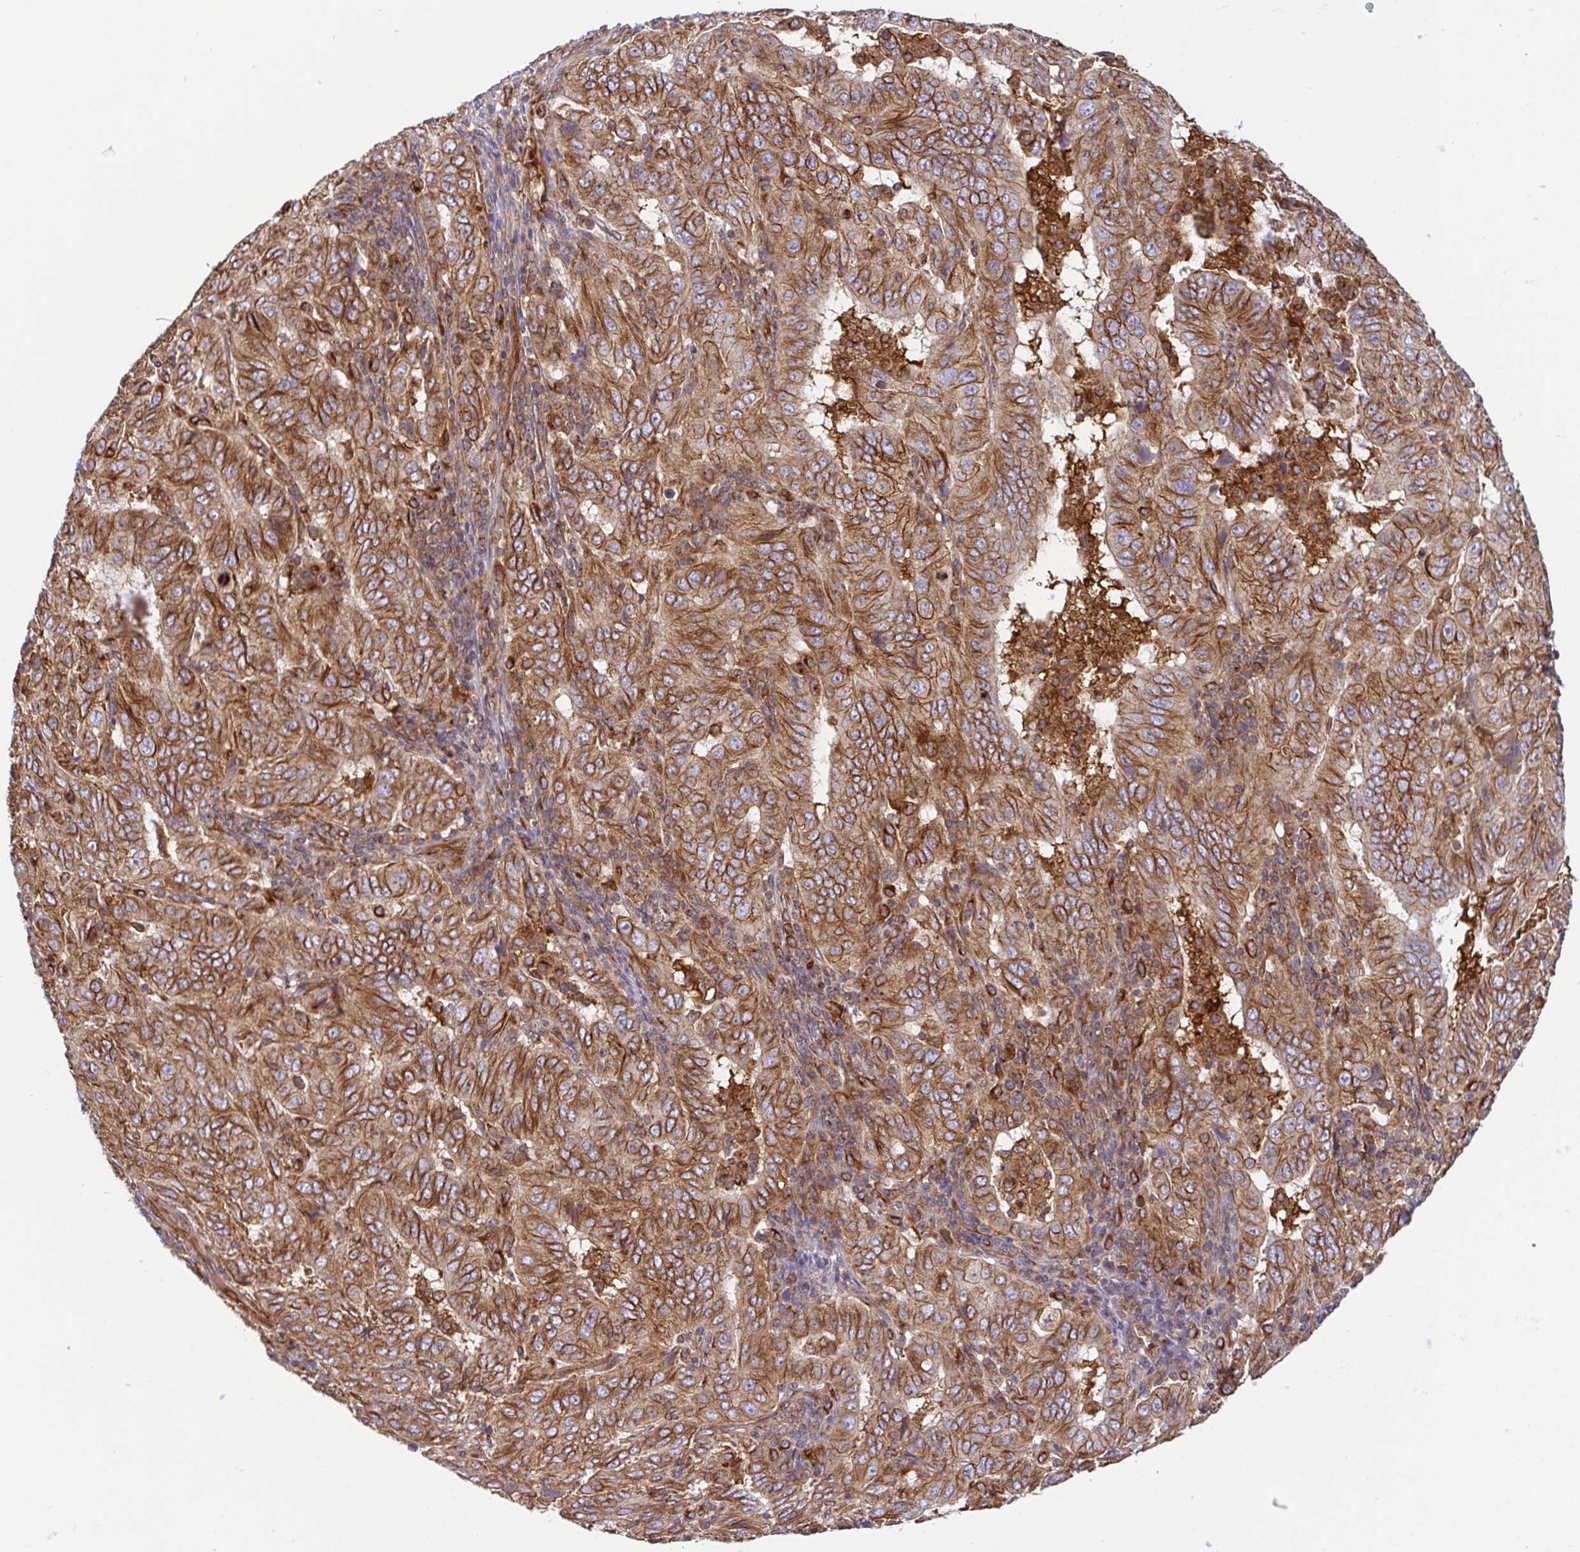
{"staining": {"intensity": "strong", "quantity": ">75%", "location": "cytoplasmic/membranous"}, "tissue": "pancreatic cancer", "cell_type": "Tumor cells", "image_type": "cancer", "snomed": [{"axis": "morphology", "description": "Adenocarcinoma, NOS"}, {"axis": "topography", "description": "Pancreas"}], "caption": "Immunohistochemical staining of adenocarcinoma (pancreatic) demonstrates strong cytoplasmic/membranous protein expression in approximately >75% of tumor cells. (DAB = brown stain, brightfield microscopy at high magnification).", "gene": "KIF5B", "patient": {"sex": "male", "age": 63}}